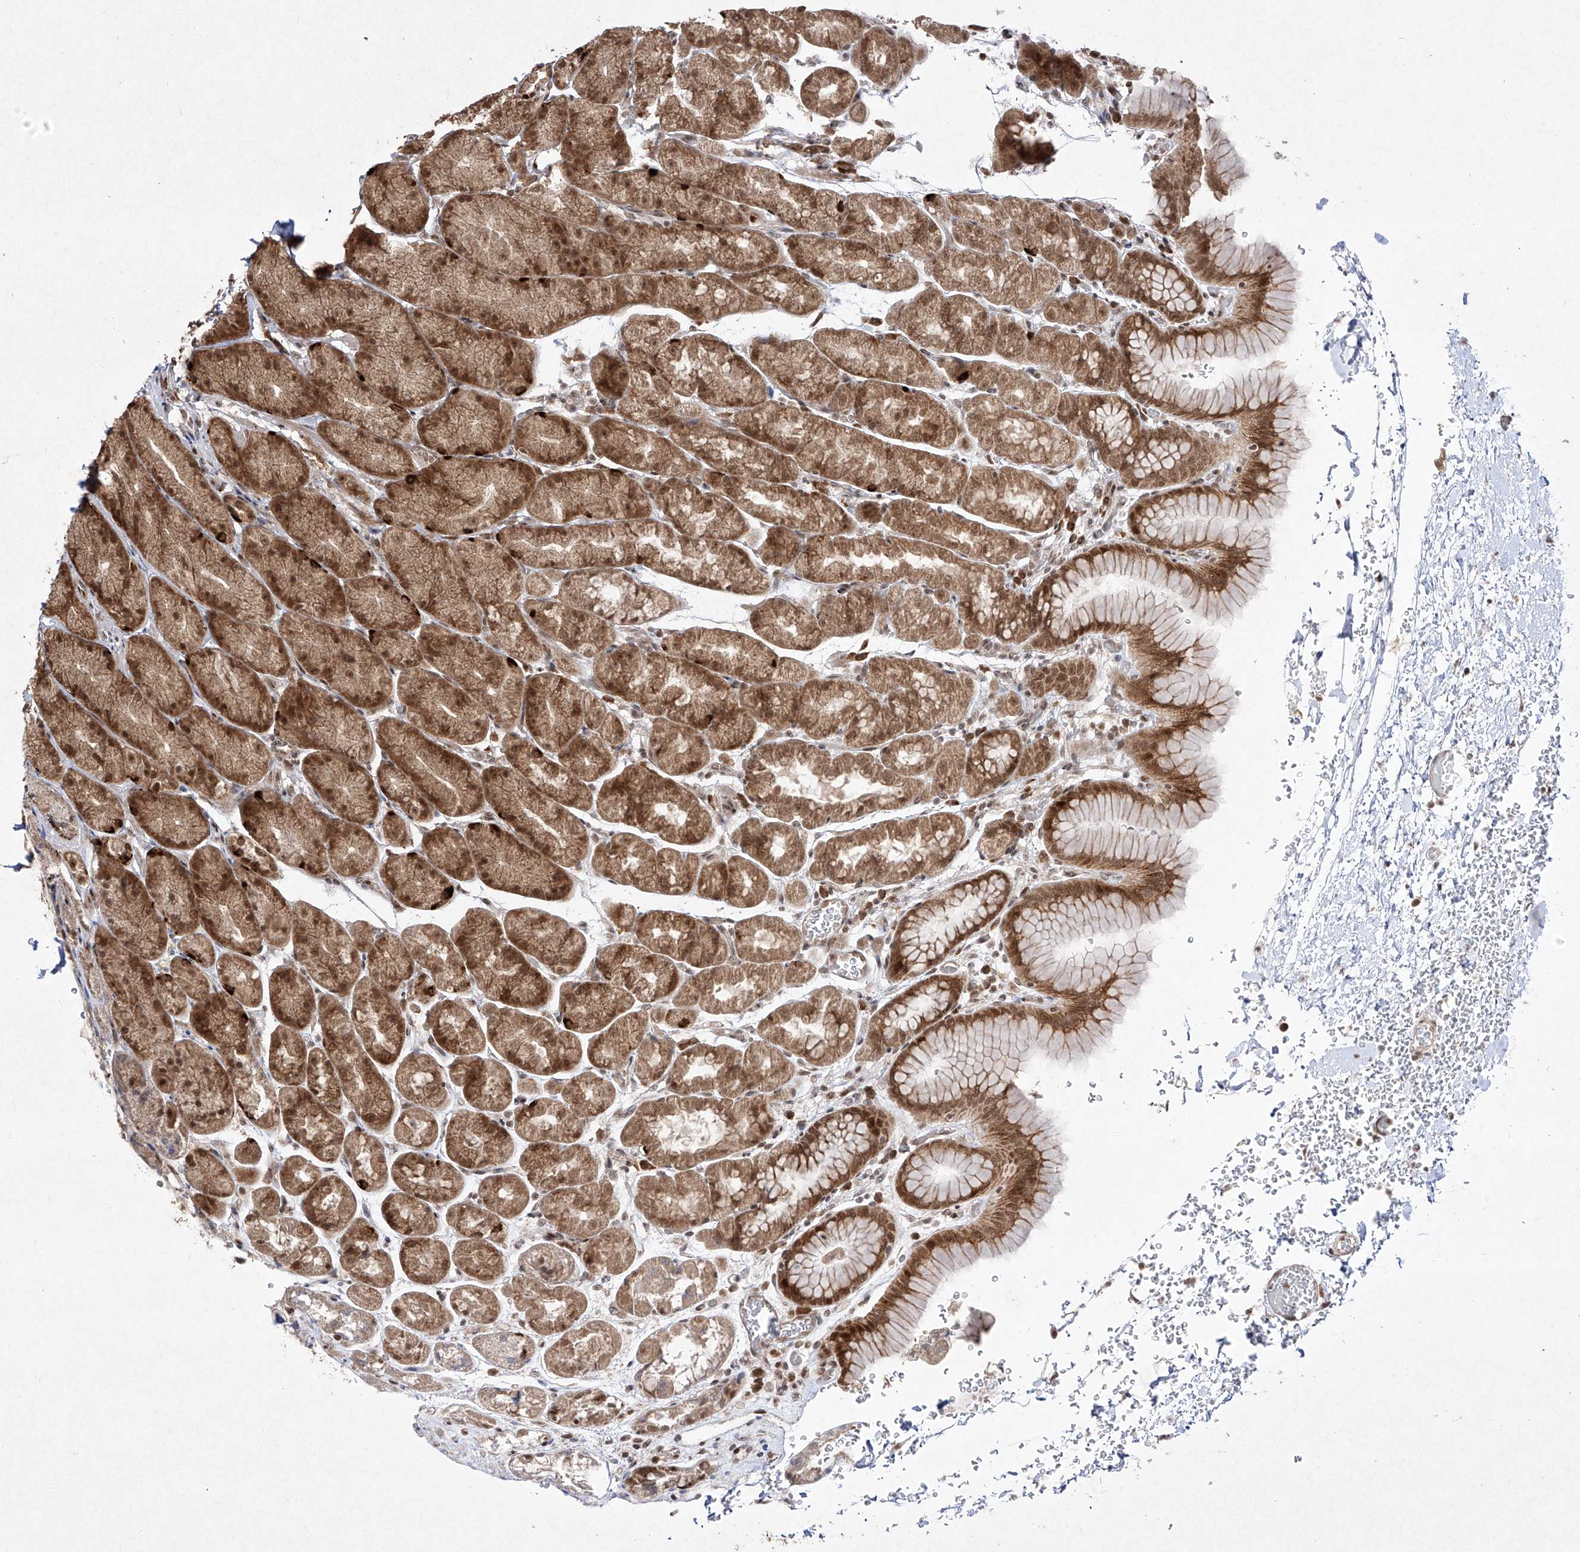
{"staining": {"intensity": "moderate", "quantity": ">75%", "location": "cytoplasmic/membranous,nuclear"}, "tissue": "stomach", "cell_type": "Glandular cells", "image_type": "normal", "snomed": [{"axis": "morphology", "description": "Normal tissue, NOS"}, {"axis": "topography", "description": "Stomach"}], "caption": "Normal stomach was stained to show a protein in brown. There is medium levels of moderate cytoplasmic/membranous,nuclear staining in about >75% of glandular cells. (DAB (3,3'-diaminobenzidine) IHC, brown staining for protein, blue staining for nuclei).", "gene": "SNRNP27", "patient": {"sex": "male", "age": 42}}